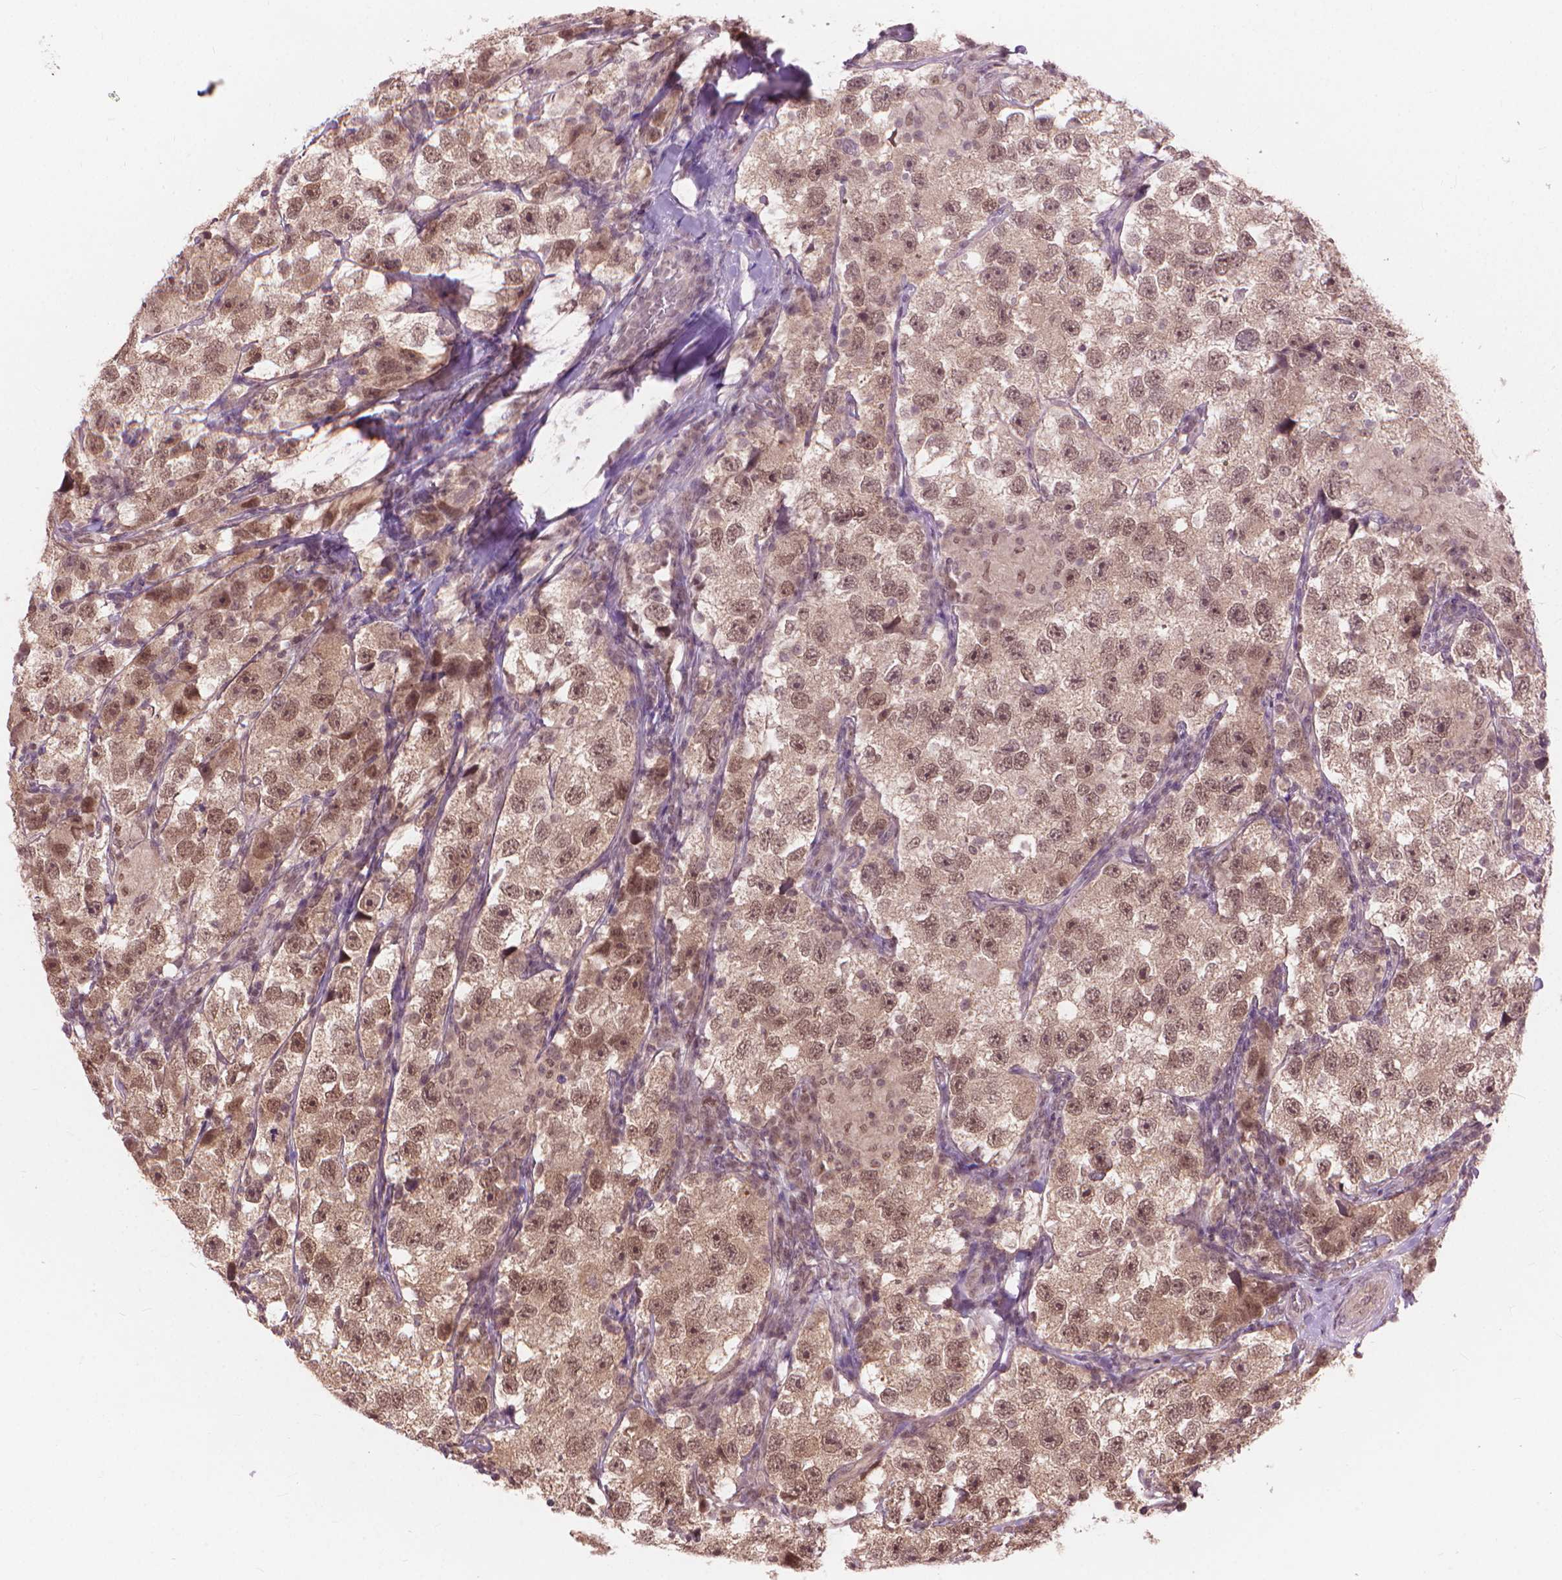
{"staining": {"intensity": "moderate", "quantity": "25%-75%", "location": "nuclear"}, "tissue": "testis cancer", "cell_type": "Tumor cells", "image_type": "cancer", "snomed": [{"axis": "morphology", "description": "Seminoma, NOS"}, {"axis": "topography", "description": "Testis"}], "caption": "Human testis seminoma stained with a protein marker shows moderate staining in tumor cells.", "gene": "SSU72", "patient": {"sex": "male", "age": 26}}